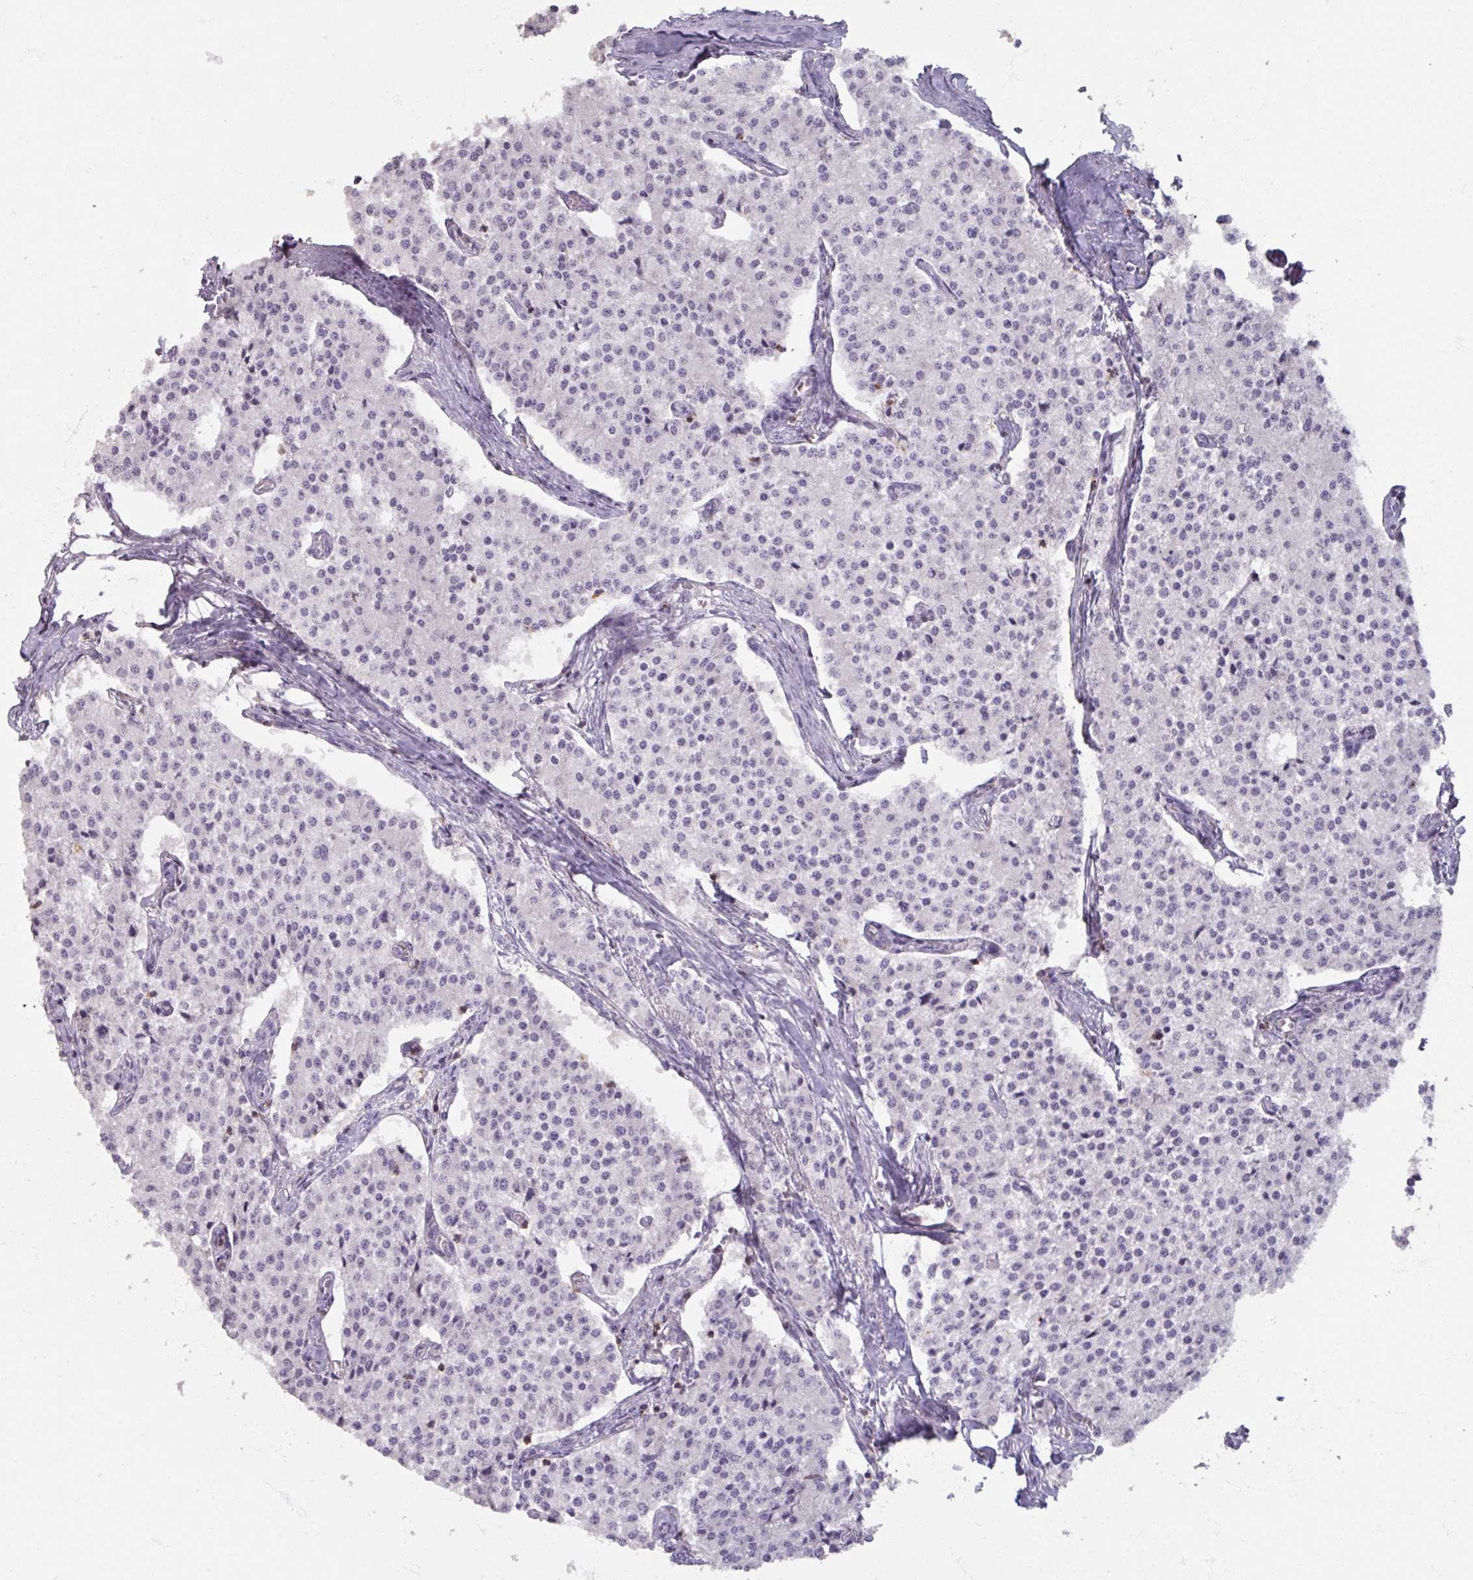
{"staining": {"intensity": "negative", "quantity": "none", "location": "none"}, "tissue": "carcinoid", "cell_type": "Tumor cells", "image_type": "cancer", "snomed": [{"axis": "morphology", "description": "Carcinoid, malignant, NOS"}, {"axis": "topography", "description": "Colon"}], "caption": "Photomicrograph shows no significant protein expression in tumor cells of carcinoid.", "gene": "PTPRC", "patient": {"sex": "female", "age": 52}}